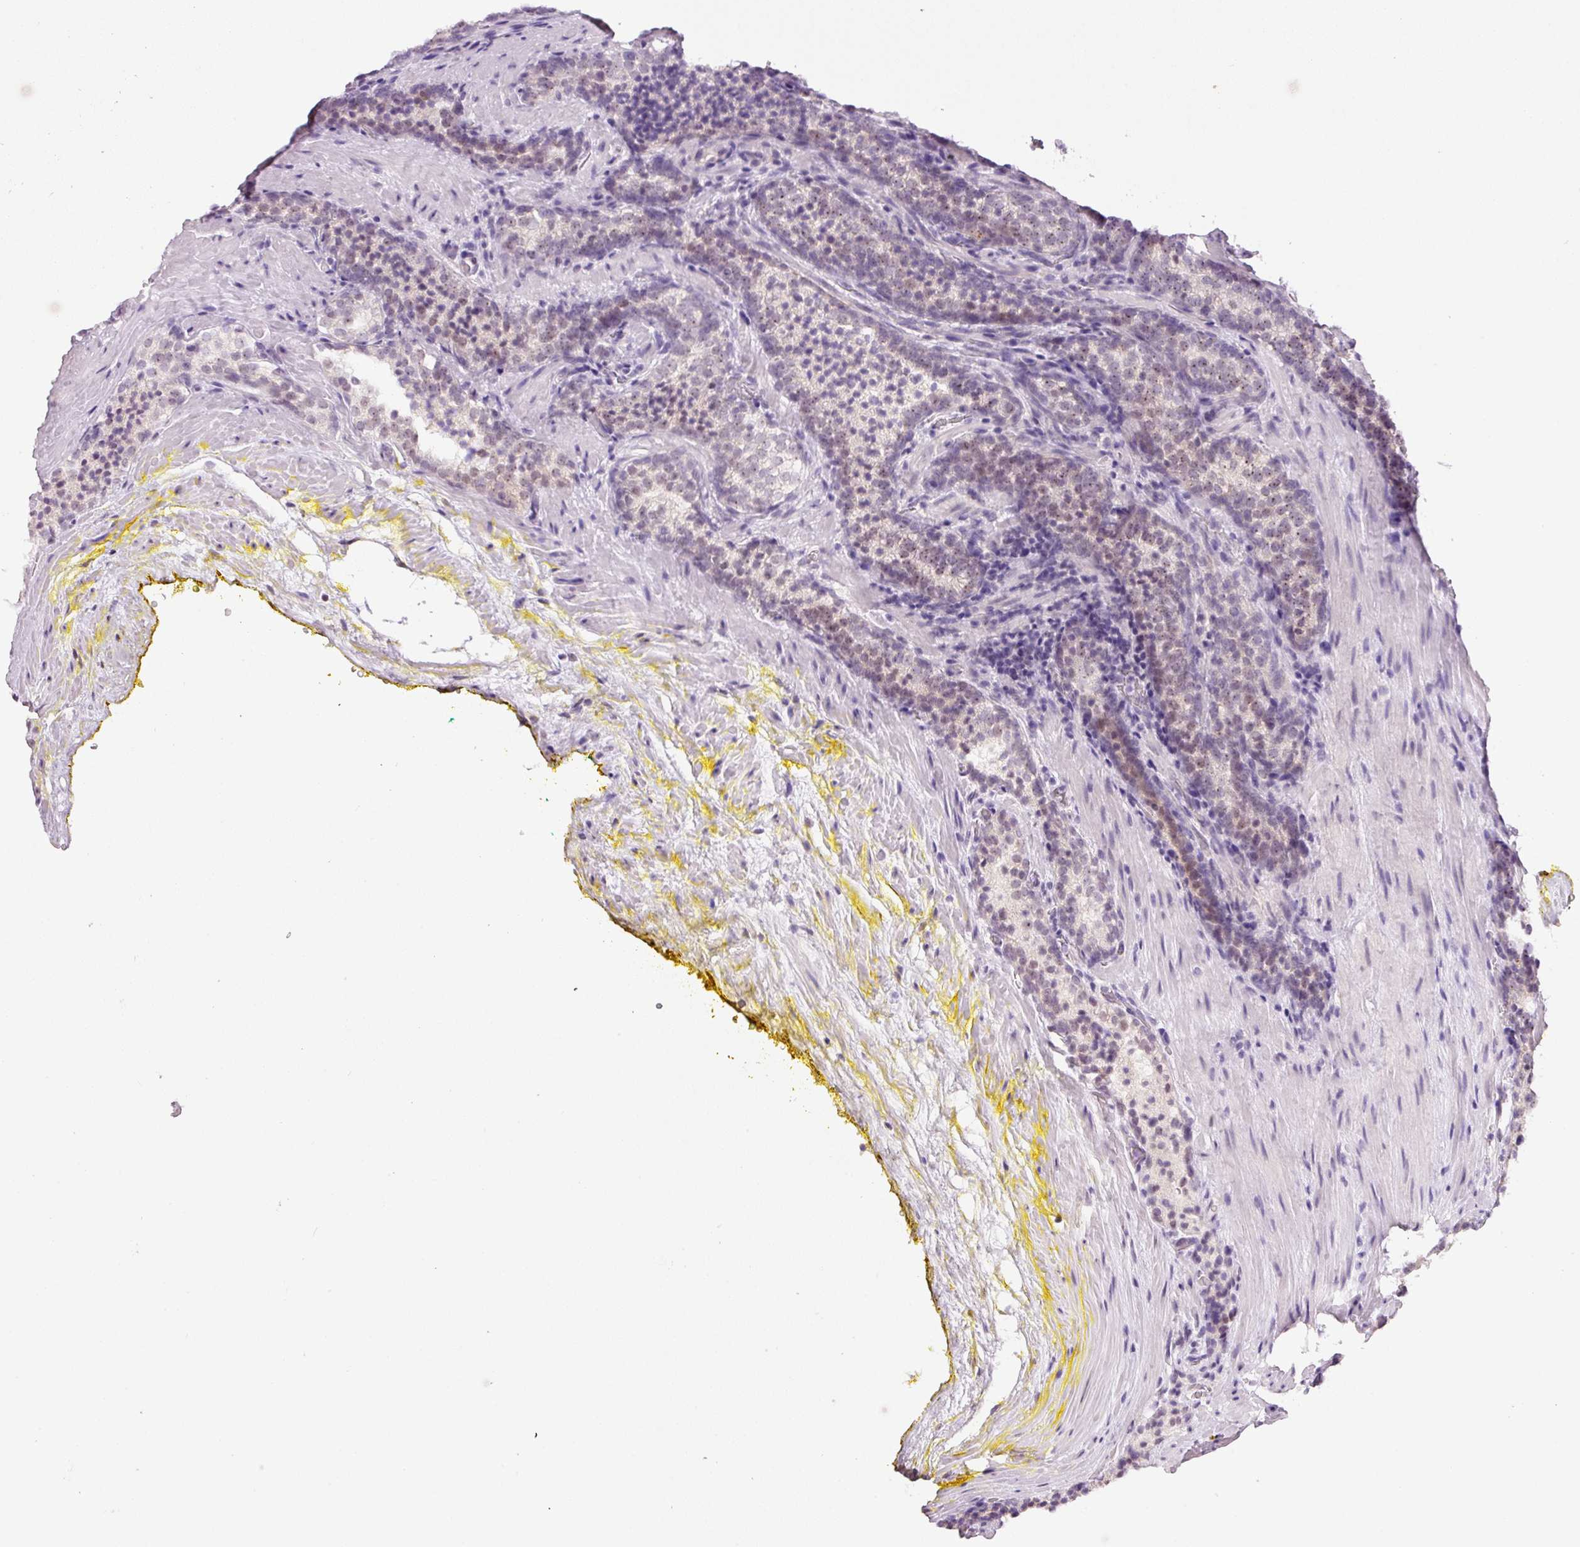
{"staining": {"intensity": "weak", "quantity": "25%-75%", "location": "nuclear"}, "tissue": "prostate cancer", "cell_type": "Tumor cells", "image_type": "cancer", "snomed": [{"axis": "morphology", "description": "Adenocarcinoma, Low grade"}, {"axis": "topography", "description": "Prostate"}], "caption": "The micrograph exhibits a brown stain indicating the presence of a protein in the nuclear of tumor cells in prostate cancer.", "gene": "GCG", "patient": {"sex": "male", "age": 58}}